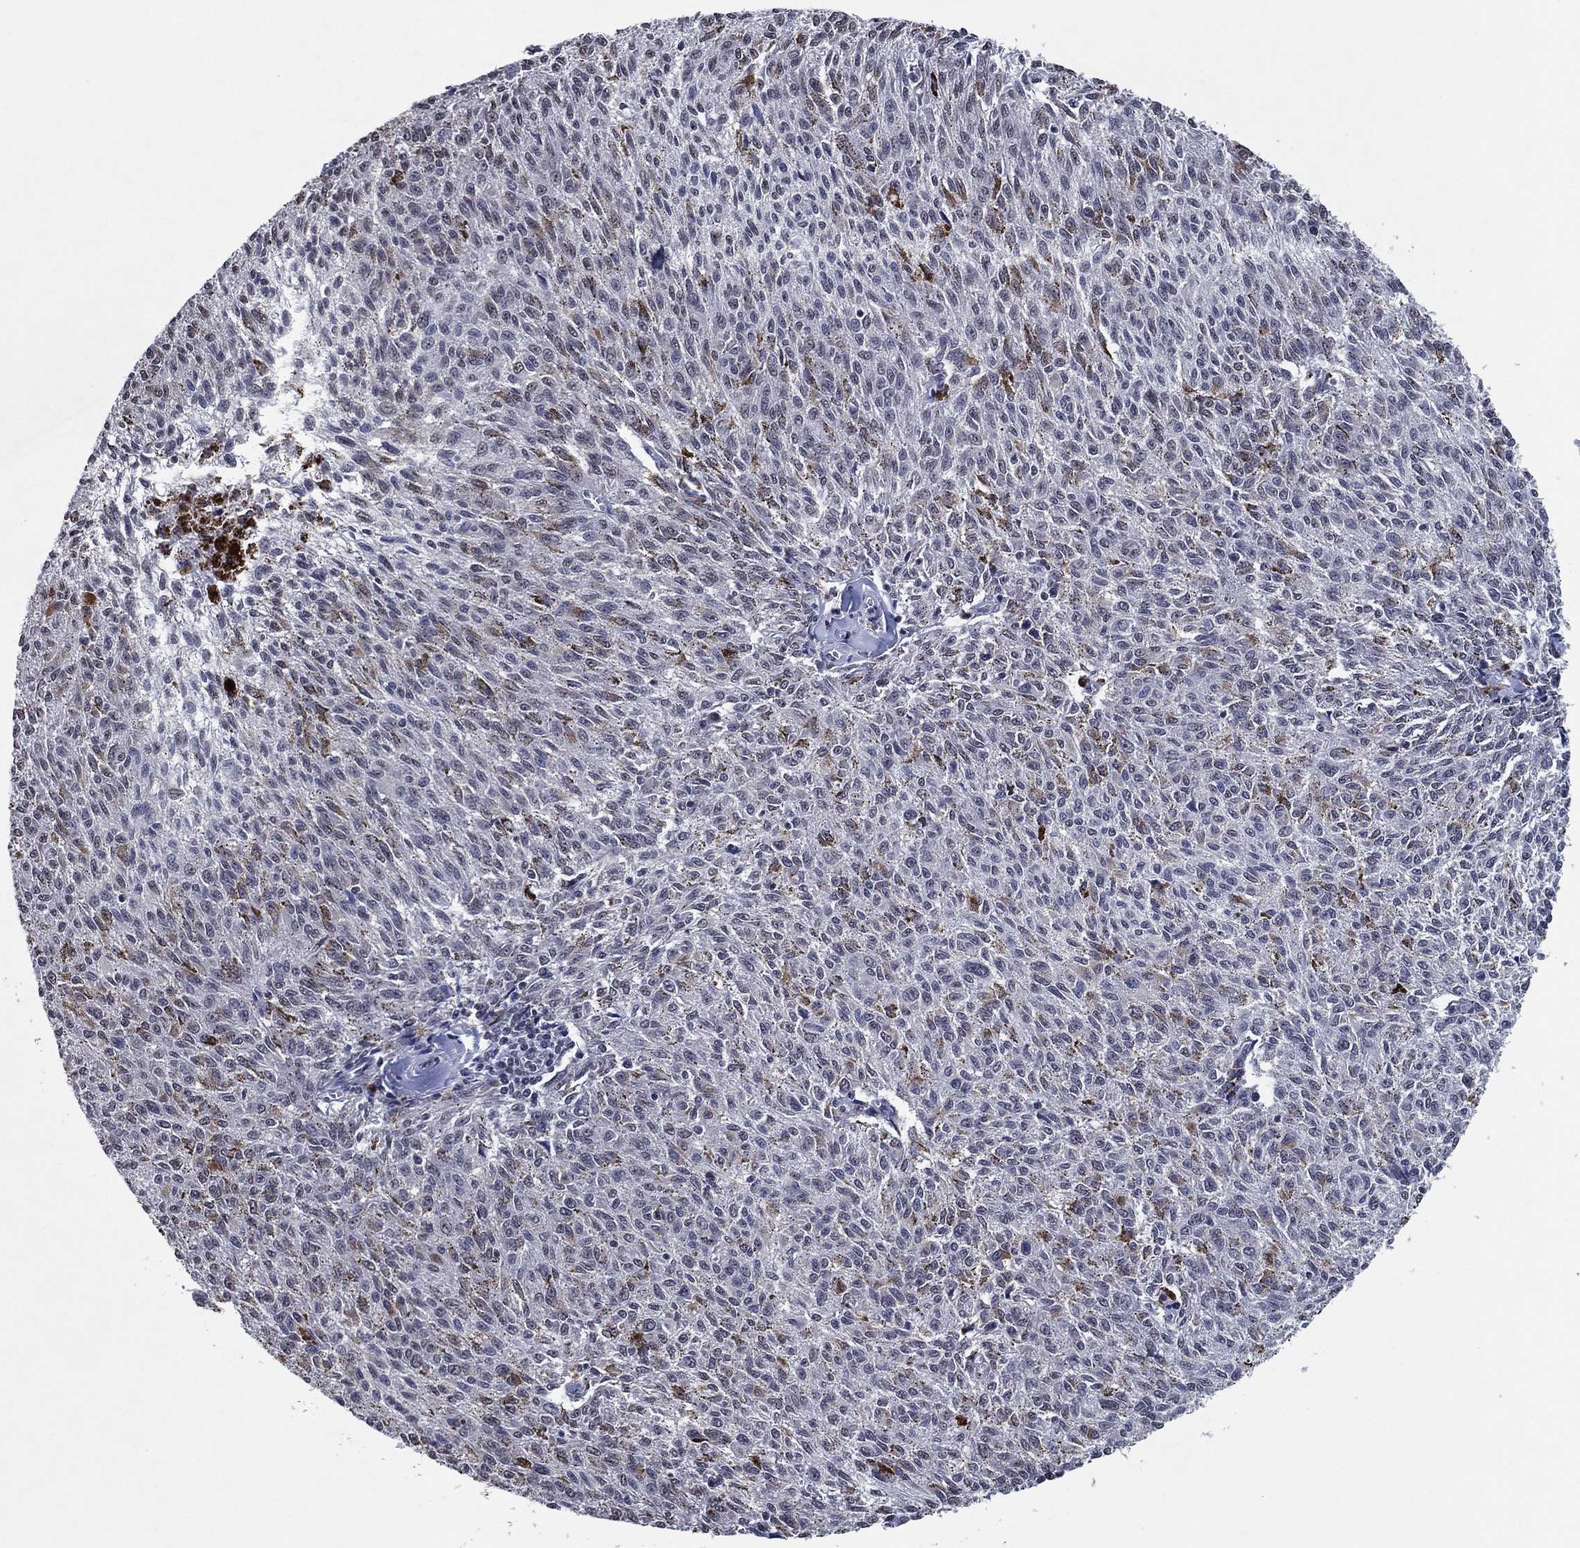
{"staining": {"intensity": "moderate", "quantity": "25%-75%", "location": "nuclear"}, "tissue": "melanoma", "cell_type": "Tumor cells", "image_type": "cancer", "snomed": [{"axis": "morphology", "description": "Malignant melanoma, NOS"}, {"axis": "topography", "description": "Skin"}], "caption": "This micrograph displays immunohistochemistry staining of human melanoma, with medium moderate nuclear staining in approximately 25%-75% of tumor cells.", "gene": "ZBTB42", "patient": {"sex": "female", "age": 72}}